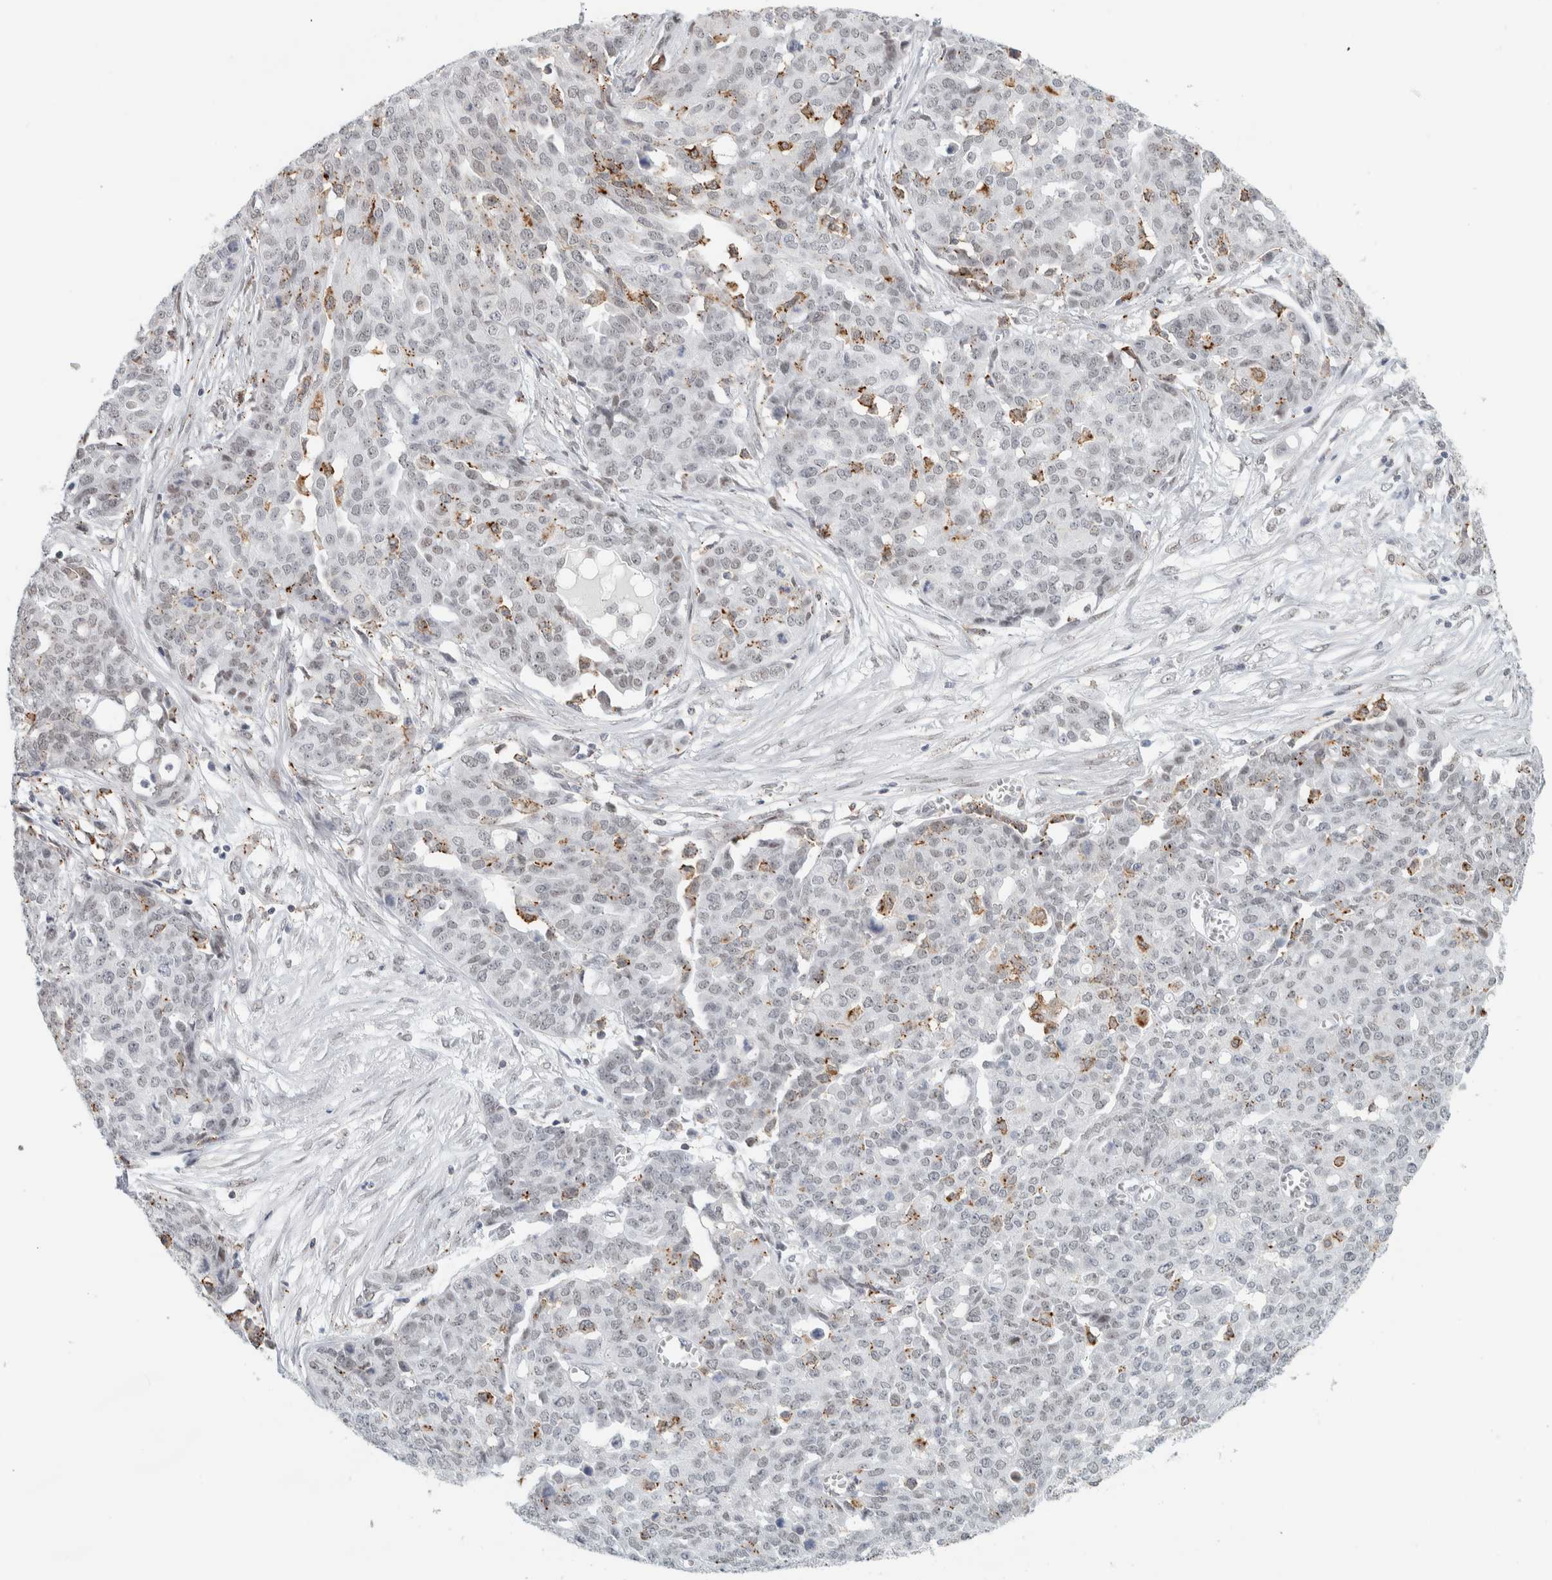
{"staining": {"intensity": "moderate", "quantity": "<25%", "location": "cytoplasmic/membranous"}, "tissue": "ovarian cancer", "cell_type": "Tumor cells", "image_type": "cancer", "snomed": [{"axis": "morphology", "description": "Cystadenocarcinoma, serous, NOS"}, {"axis": "topography", "description": "Soft tissue"}, {"axis": "topography", "description": "Ovary"}], "caption": "IHC of human ovarian cancer displays low levels of moderate cytoplasmic/membranous expression in approximately <25% of tumor cells.", "gene": "CDH17", "patient": {"sex": "female", "age": 57}}